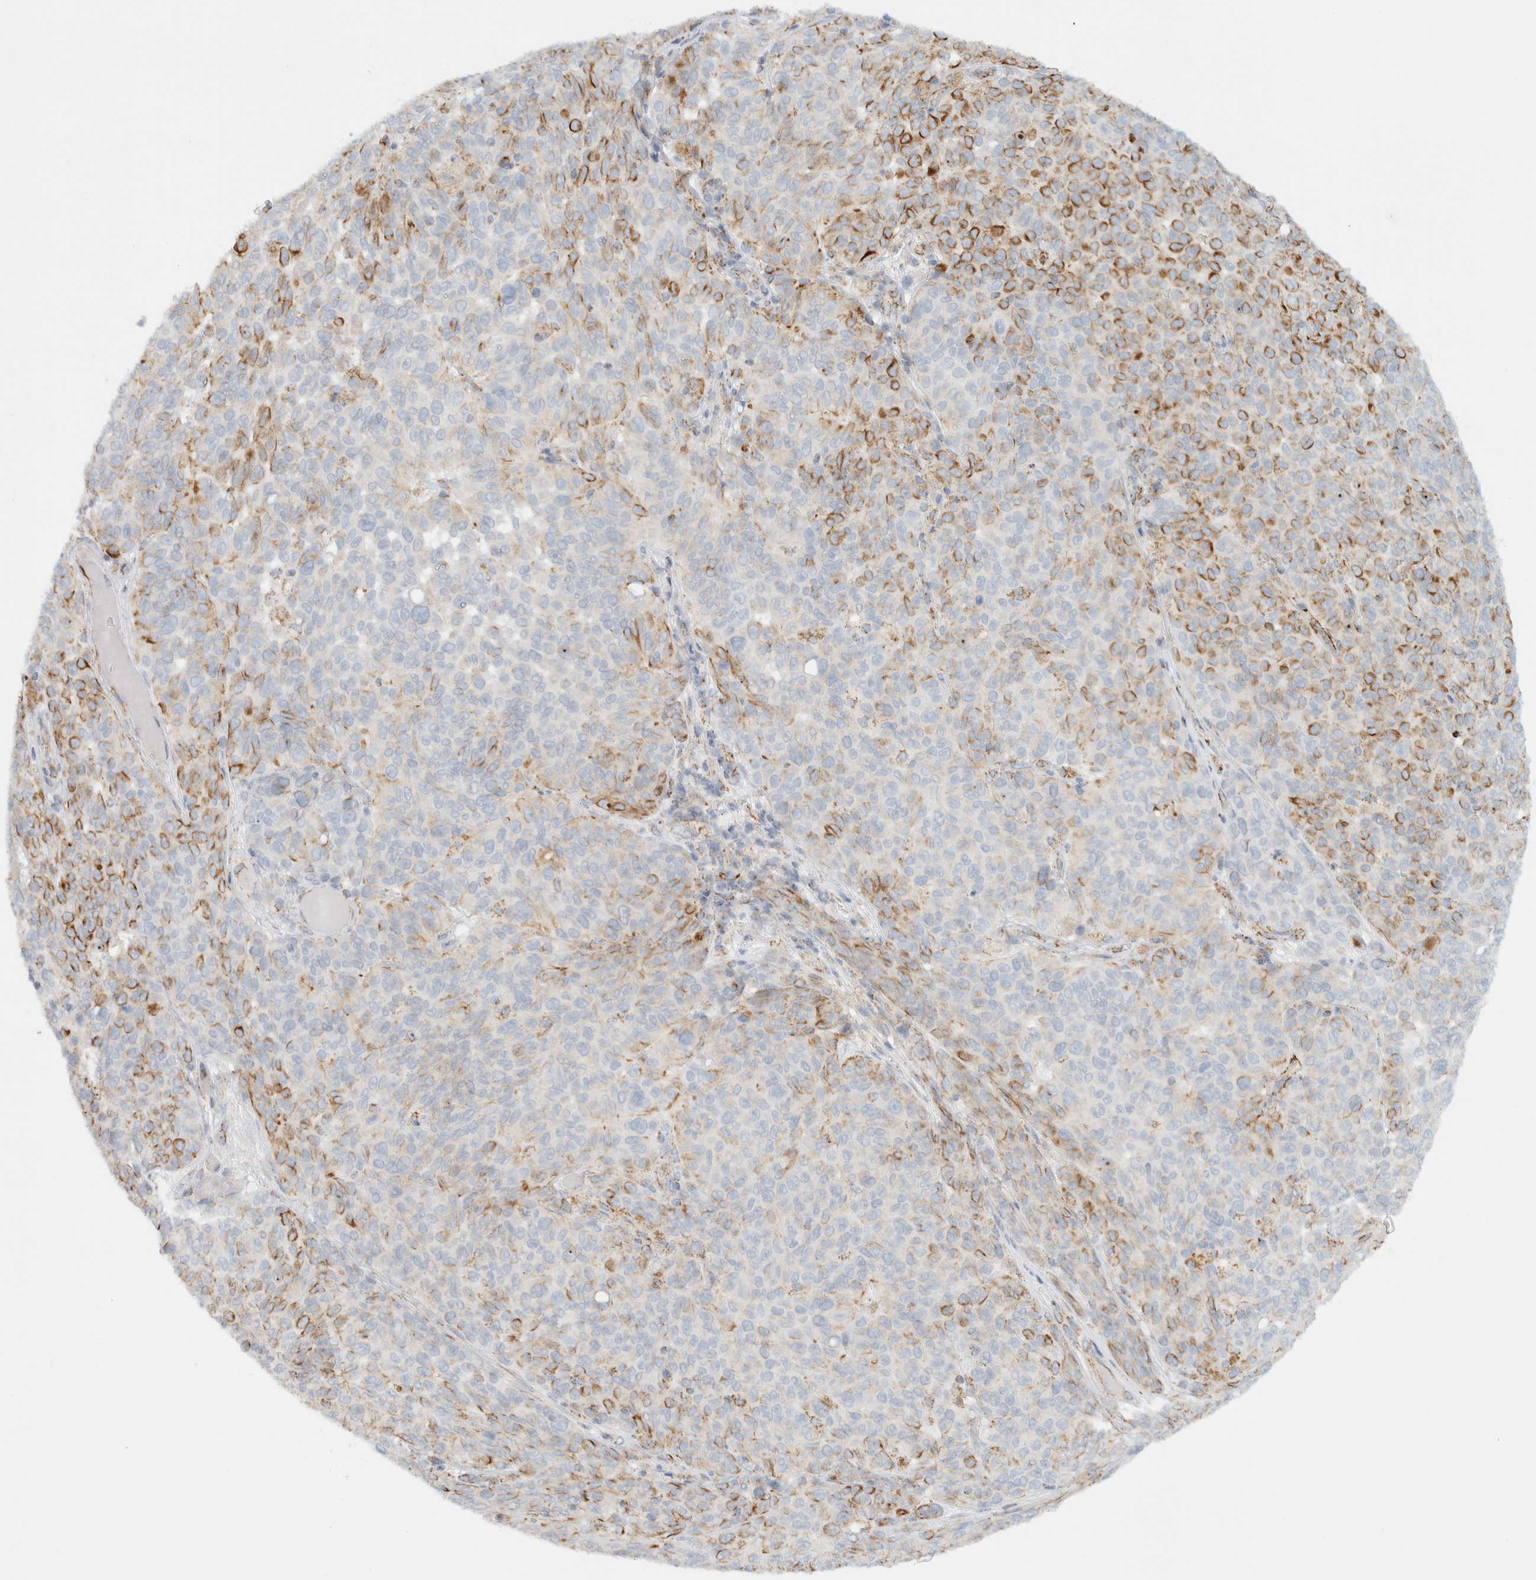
{"staining": {"intensity": "moderate", "quantity": "<25%", "location": "cytoplasmic/membranous"}, "tissue": "melanoma", "cell_type": "Tumor cells", "image_type": "cancer", "snomed": [{"axis": "morphology", "description": "Malignant melanoma, NOS"}, {"axis": "topography", "description": "Skin"}], "caption": "An IHC histopathology image of neoplastic tissue is shown. Protein staining in brown shows moderate cytoplasmic/membranous positivity in malignant melanoma within tumor cells.", "gene": "KIFAP3", "patient": {"sex": "female", "age": 82}}